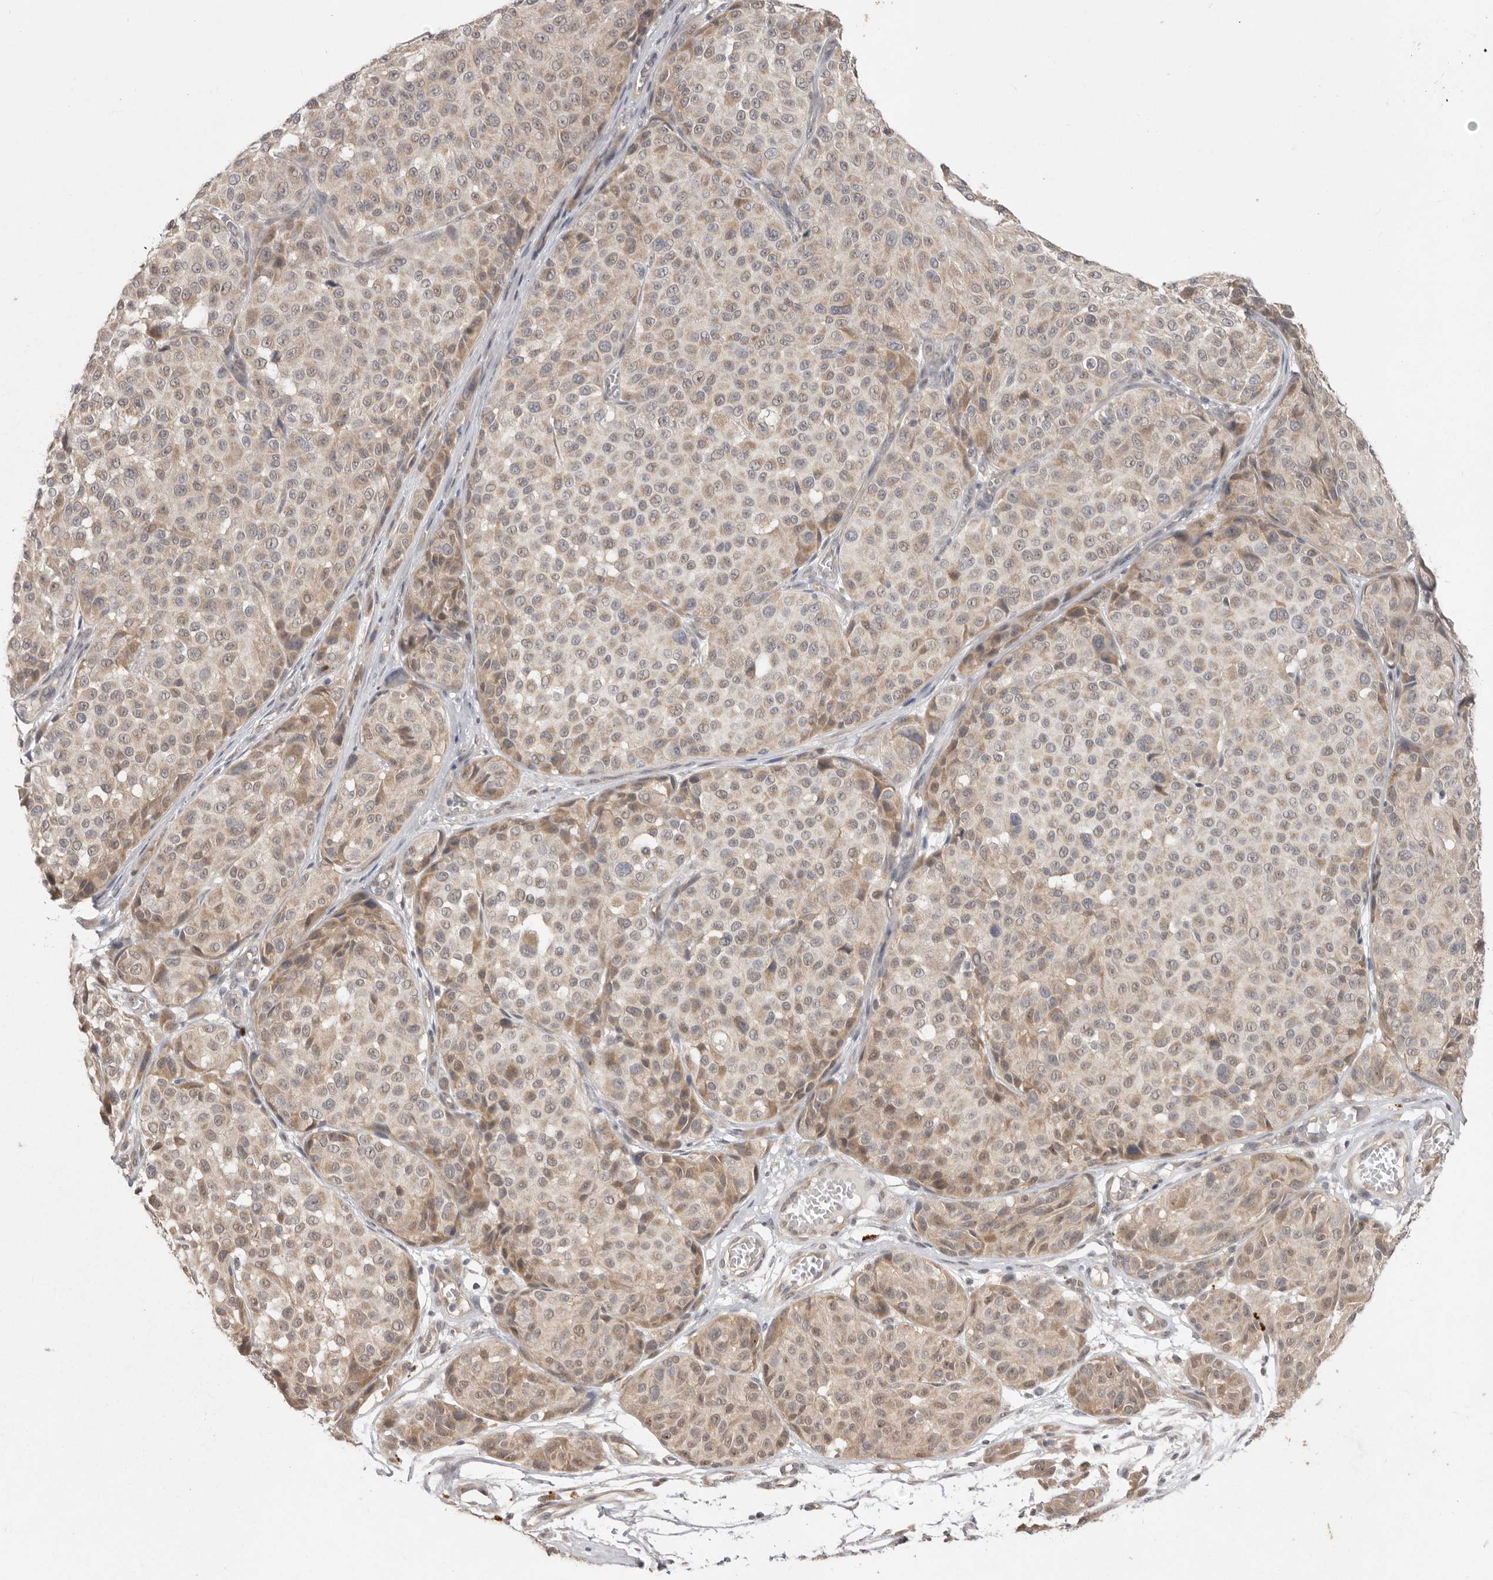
{"staining": {"intensity": "weak", "quantity": "25%-75%", "location": "cytoplasmic/membranous"}, "tissue": "melanoma", "cell_type": "Tumor cells", "image_type": "cancer", "snomed": [{"axis": "morphology", "description": "Malignant melanoma, NOS"}, {"axis": "topography", "description": "Skin"}], "caption": "Human melanoma stained with a brown dye displays weak cytoplasmic/membranous positive expression in approximately 25%-75% of tumor cells.", "gene": "NSUN4", "patient": {"sex": "male", "age": 83}}